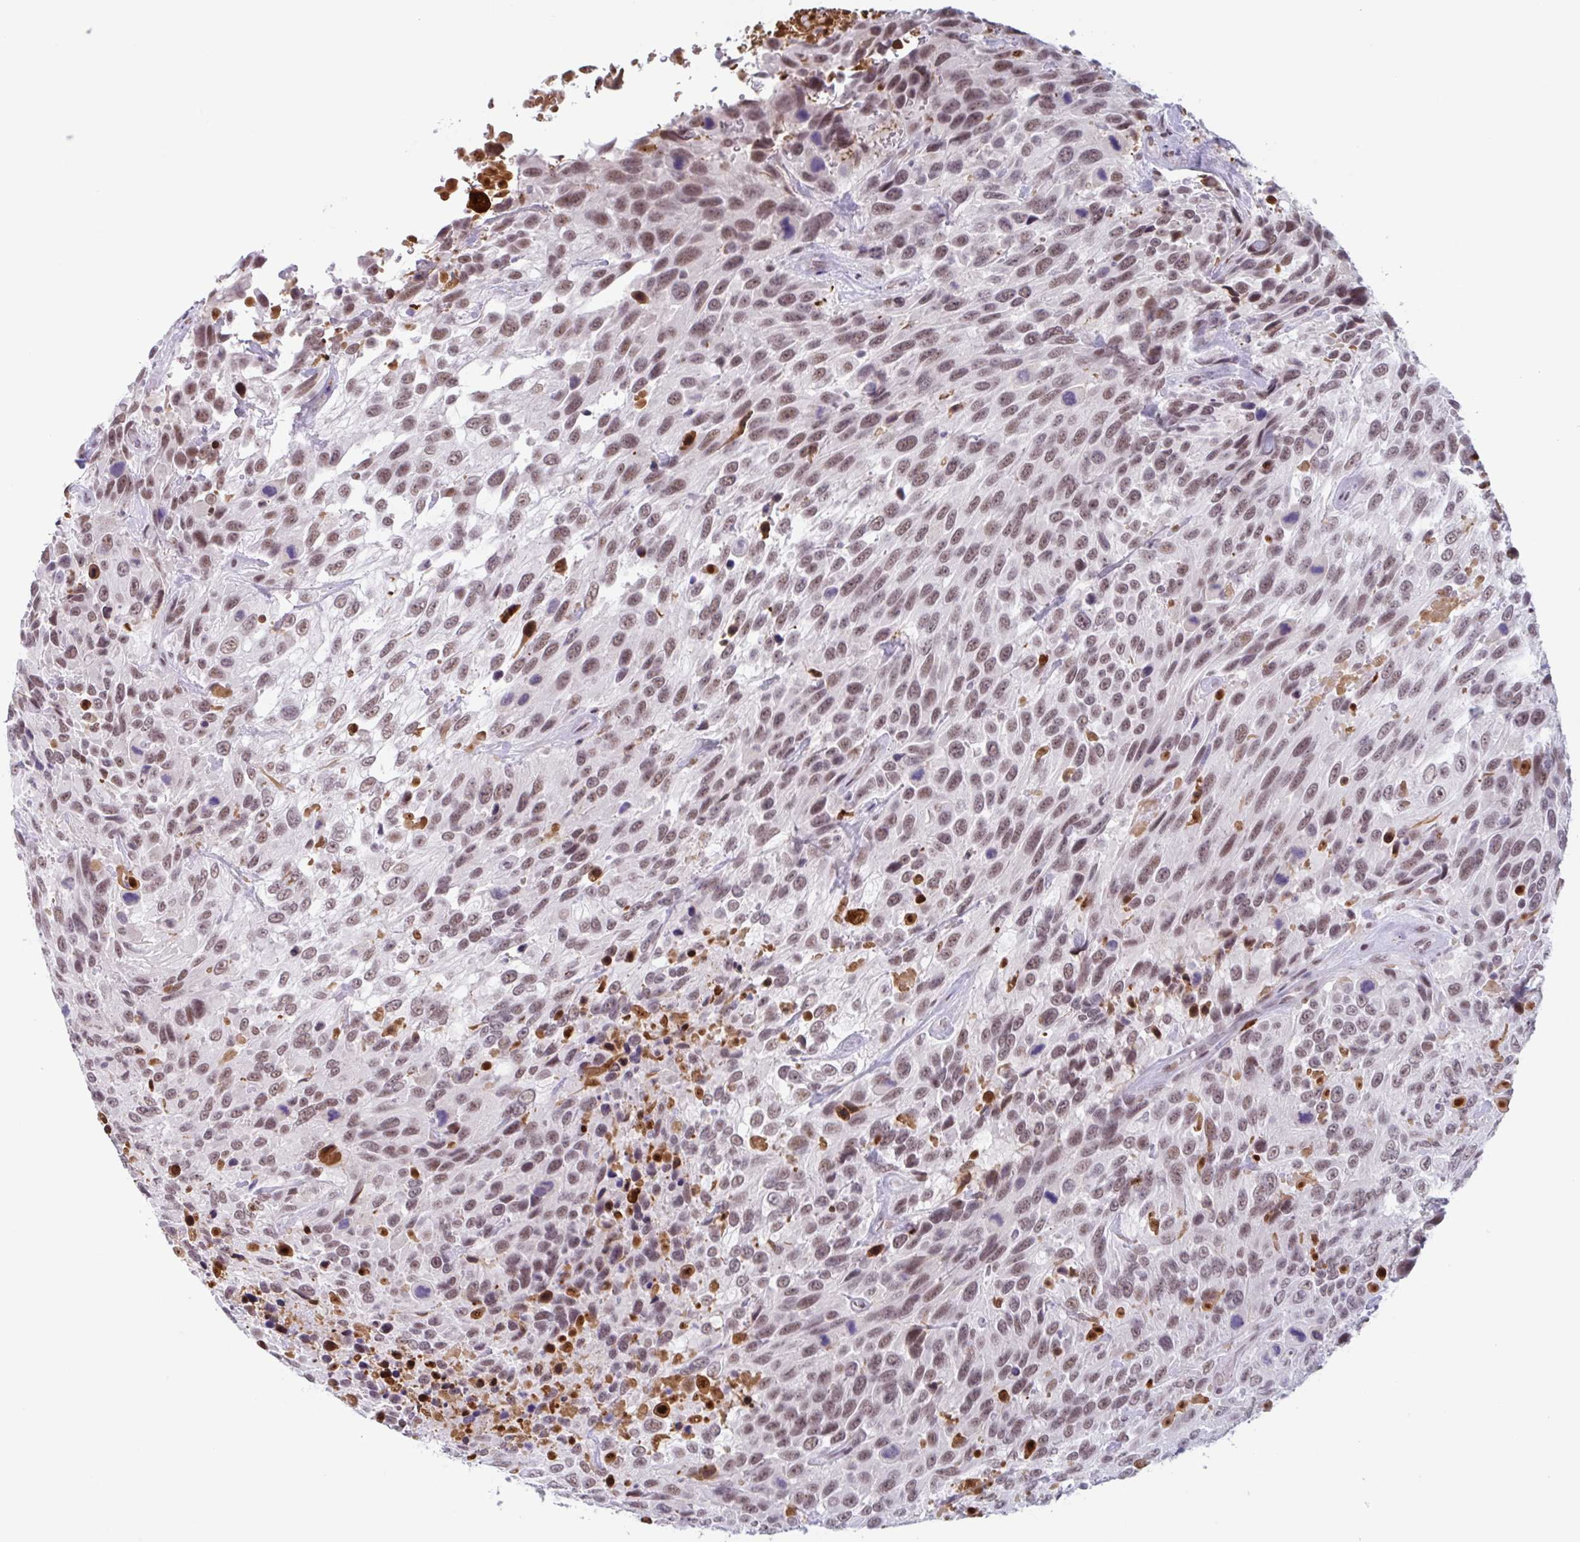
{"staining": {"intensity": "moderate", "quantity": ">75%", "location": "nuclear"}, "tissue": "urothelial cancer", "cell_type": "Tumor cells", "image_type": "cancer", "snomed": [{"axis": "morphology", "description": "Urothelial carcinoma, High grade"}, {"axis": "topography", "description": "Urinary bladder"}], "caption": "Approximately >75% of tumor cells in high-grade urothelial carcinoma reveal moderate nuclear protein staining as visualized by brown immunohistochemical staining.", "gene": "PLG", "patient": {"sex": "female", "age": 70}}